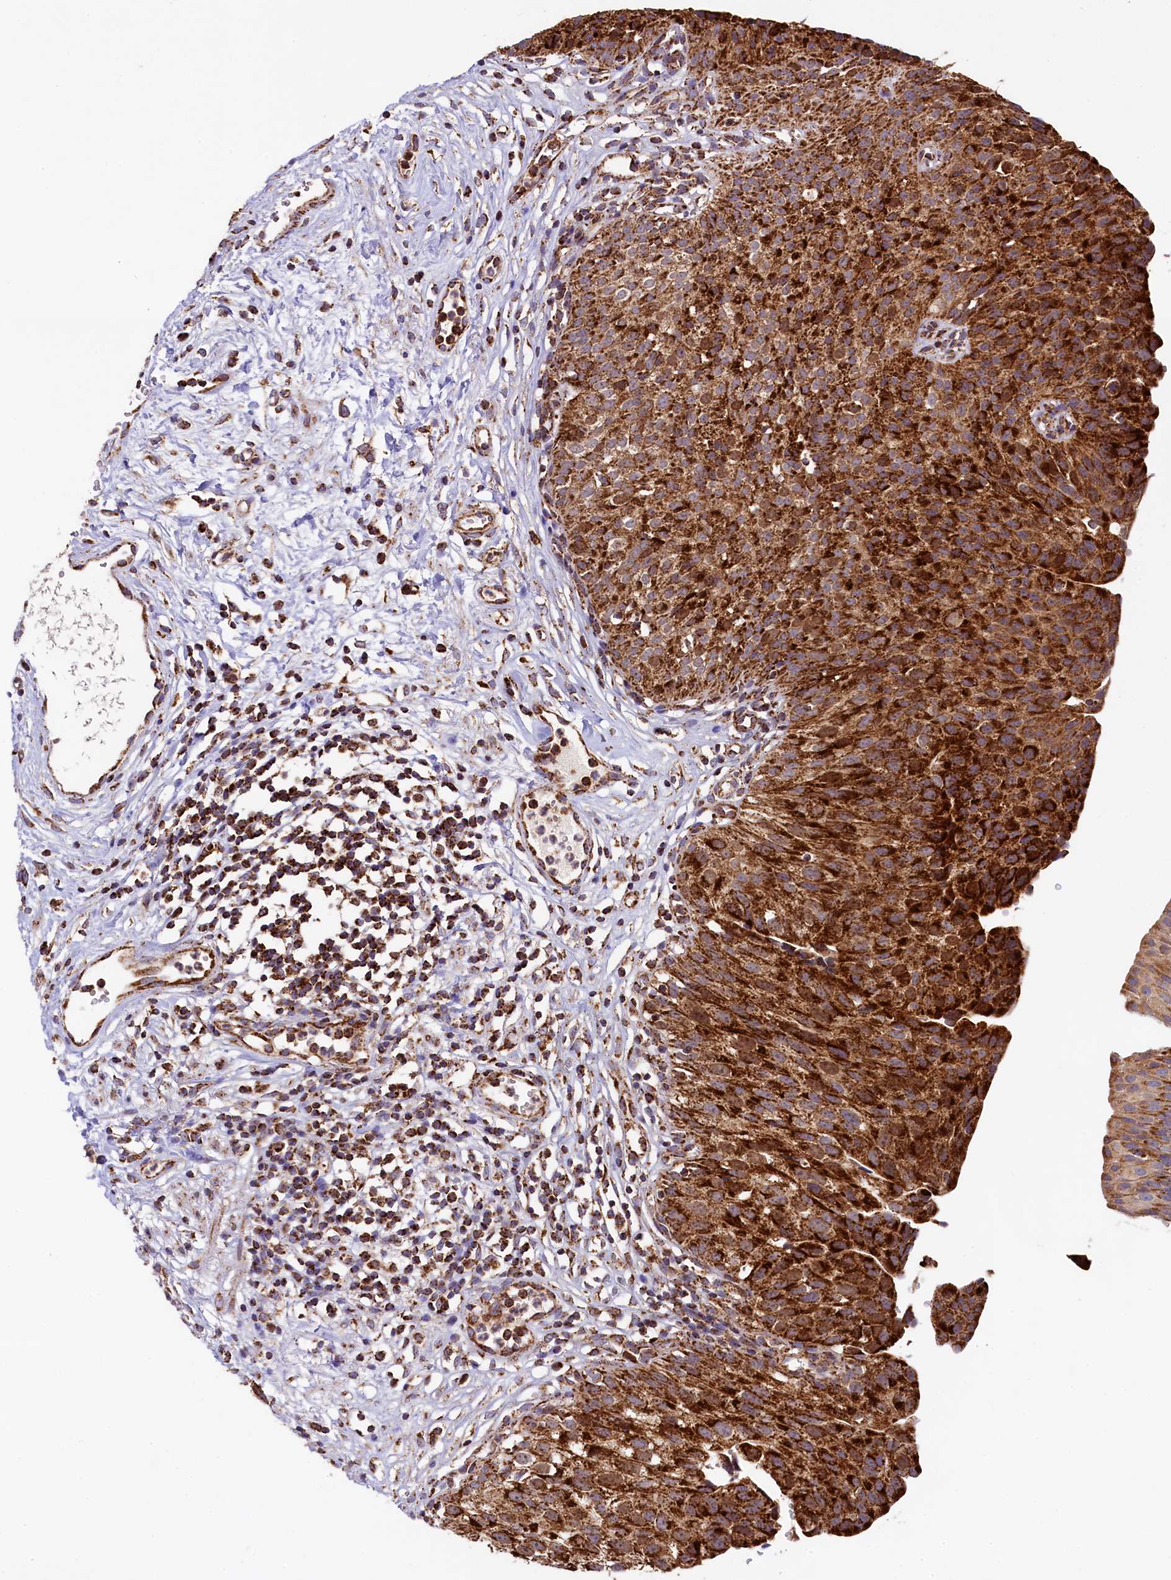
{"staining": {"intensity": "strong", "quantity": ">75%", "location": "cytoplasmic/membranous"}, "tissue": "urinary bladder", "cell_type": "Urothelial cells", "image_type": "normal", "snomed": [{"axis": "morphology", "description": "Normal tissue, NOS"}, {"axis": "topography", "description": "Urinary bladder"}], "caption": "Approximately >75% of urothelial cells in normal human urinary bladder show strong cytoplasmic/membranous protein staining as visualized by brown immunohistochemical staining.", "gene": "CLYBL", "patient": {"sex": "male", "age": 51}}